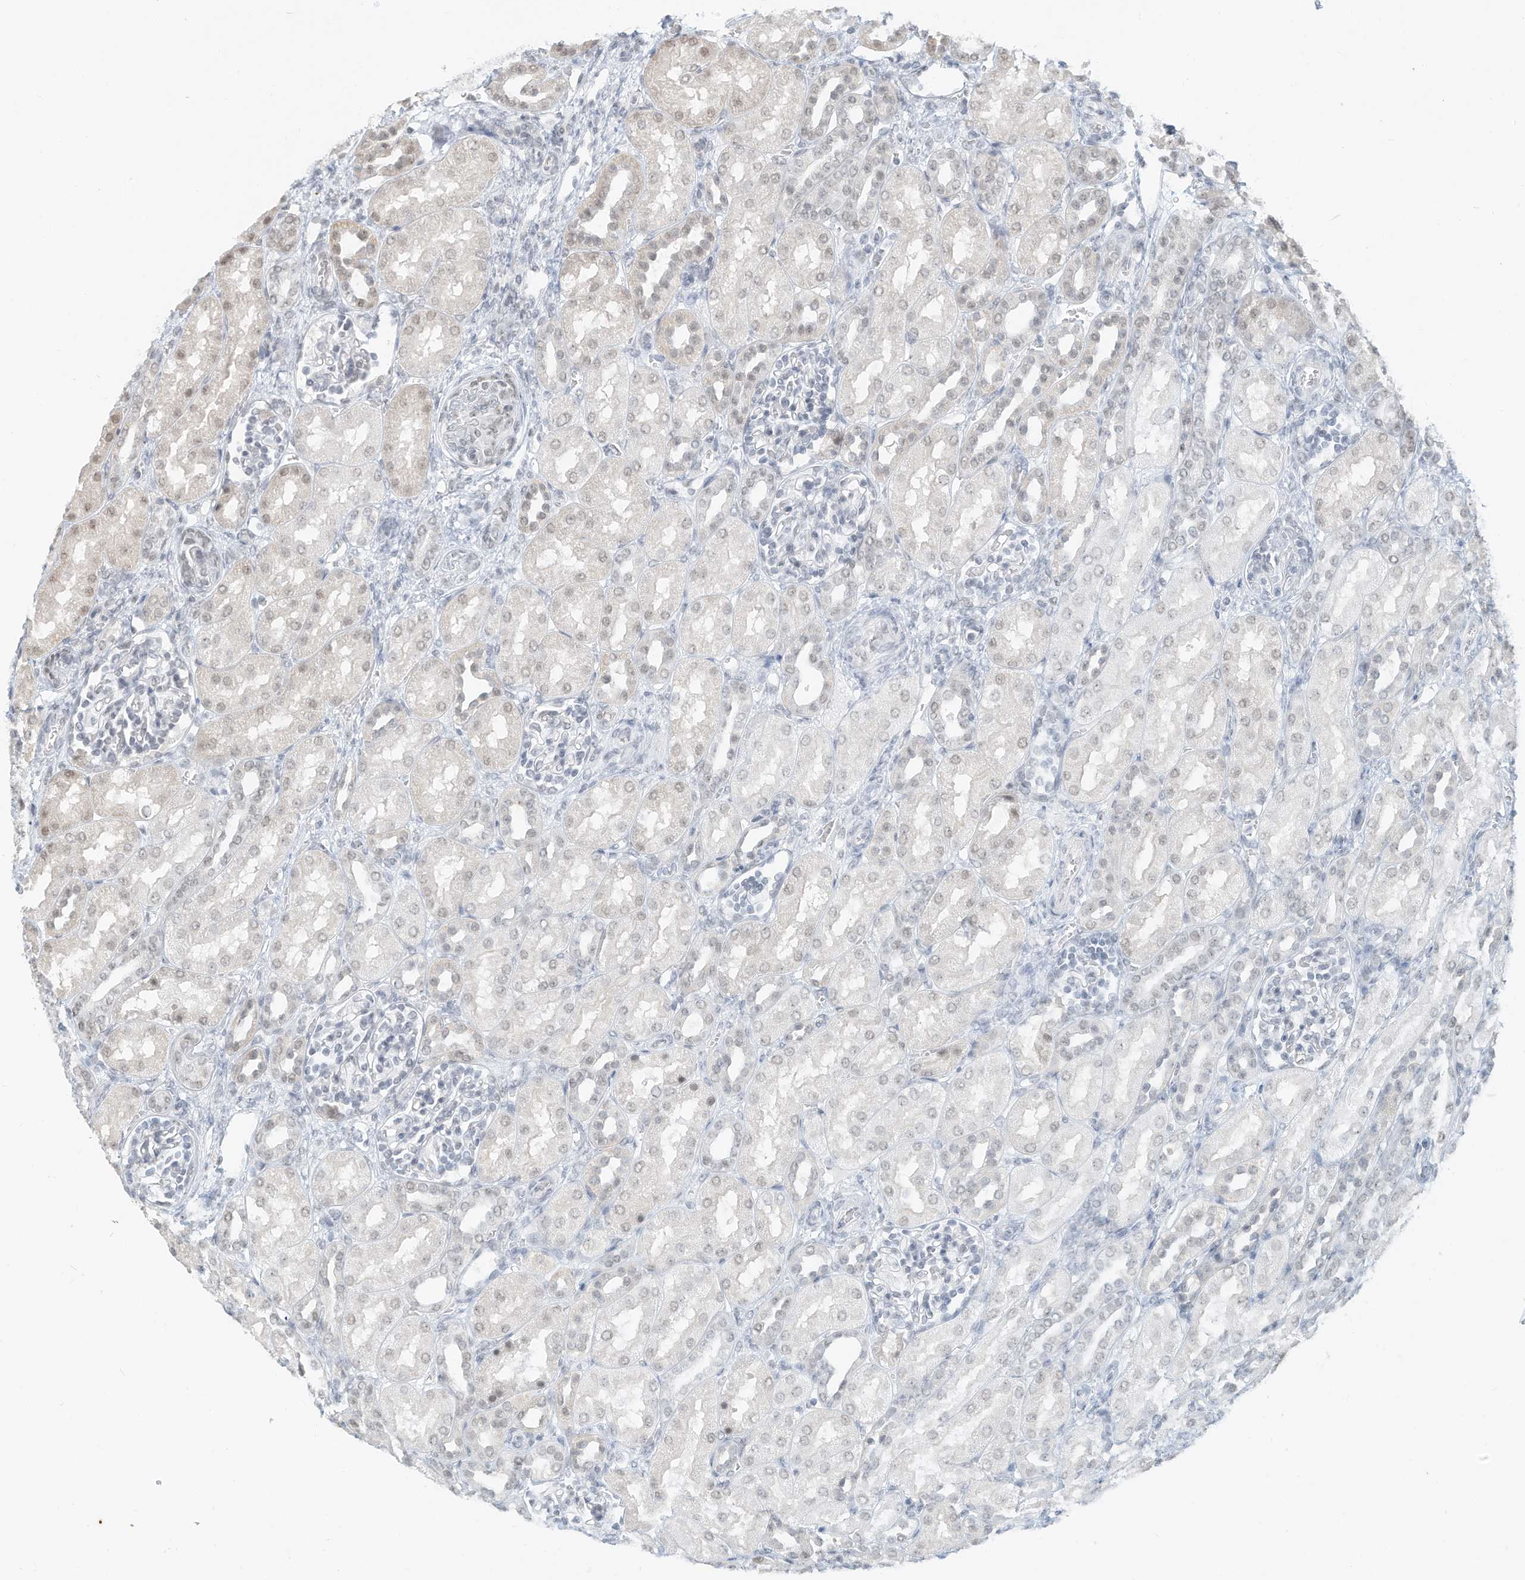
{"staining": {"intensity": "negative", "quantity": "none", "location": "none"}, "tissue": "kidney", "cell_type": "Cells in glomeruli", "image_type": "normal", "snomed": [{"axis": "morphology", "description": "Normal tissue, NOS"}, {"axis": "morphology", "description": "Neoplasm, malignant, NOS"}, {"axis": "topography", "description": "Kidney"}], "caption": "Image shows no significant protein staining in cells in glomeruli of normal kidney.", "gene": "PGC", "patient": {"sex": "female", "age": 1}}